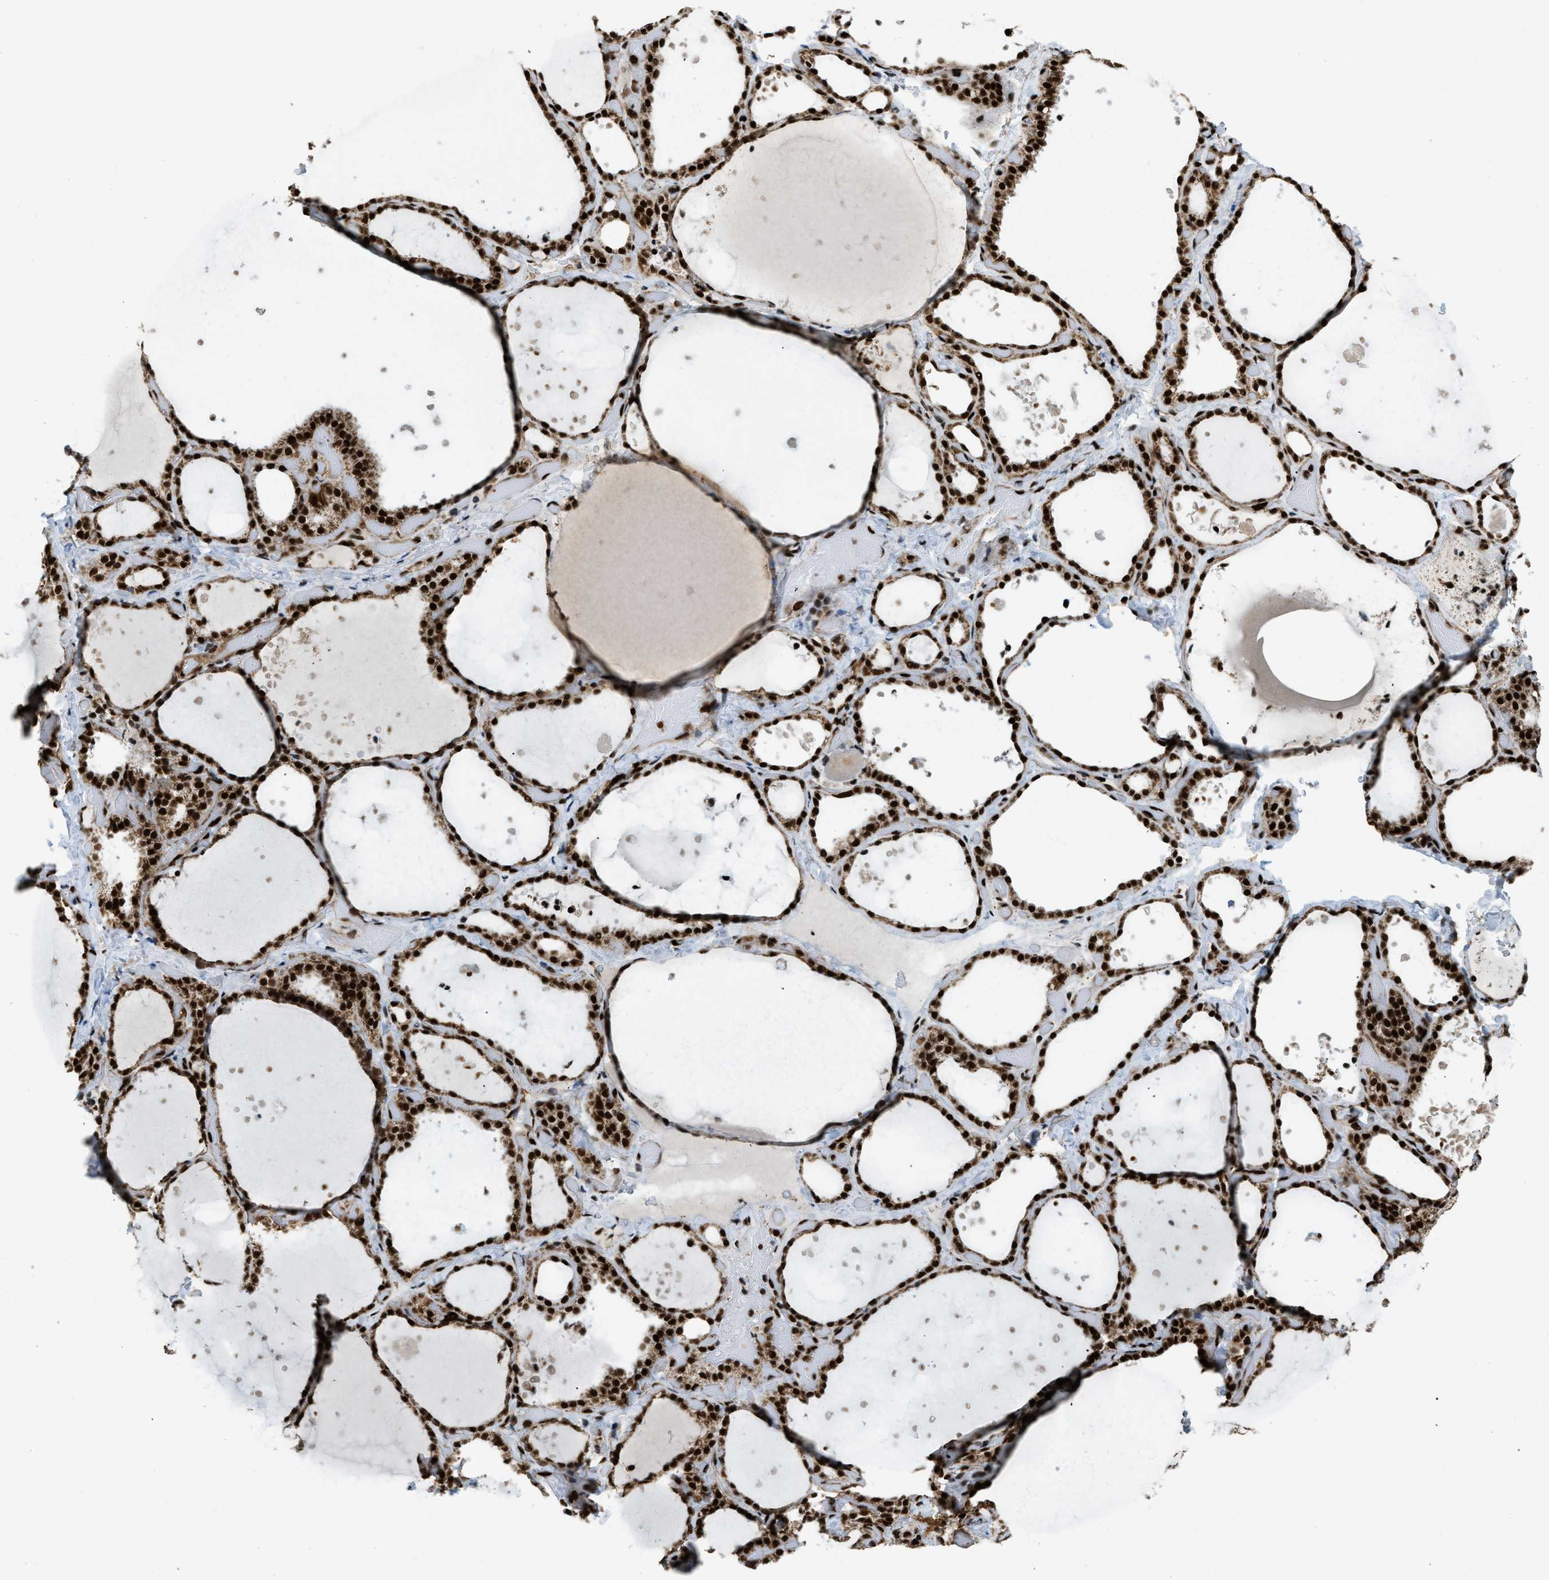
{"staining": {"intensity": "strong", "quantity": ">75%", "location": "nuclear"}, "tissue": "thyroid gland", "cell_type": "Glandular cells", "image_type": "normal", "snomed": [{"axis": "morphology", "description": "Normal tissue, NOS"}, {"axis": "topography", "description": "Thyroid gland"}], "caption": "Protein expression analysis of unremarkable thyroid gland demonstrates strong nuclear expression in about >75% of glandular cells.", "gene": "GABPB1", "patient": {"sex": "female", "age": 44}}